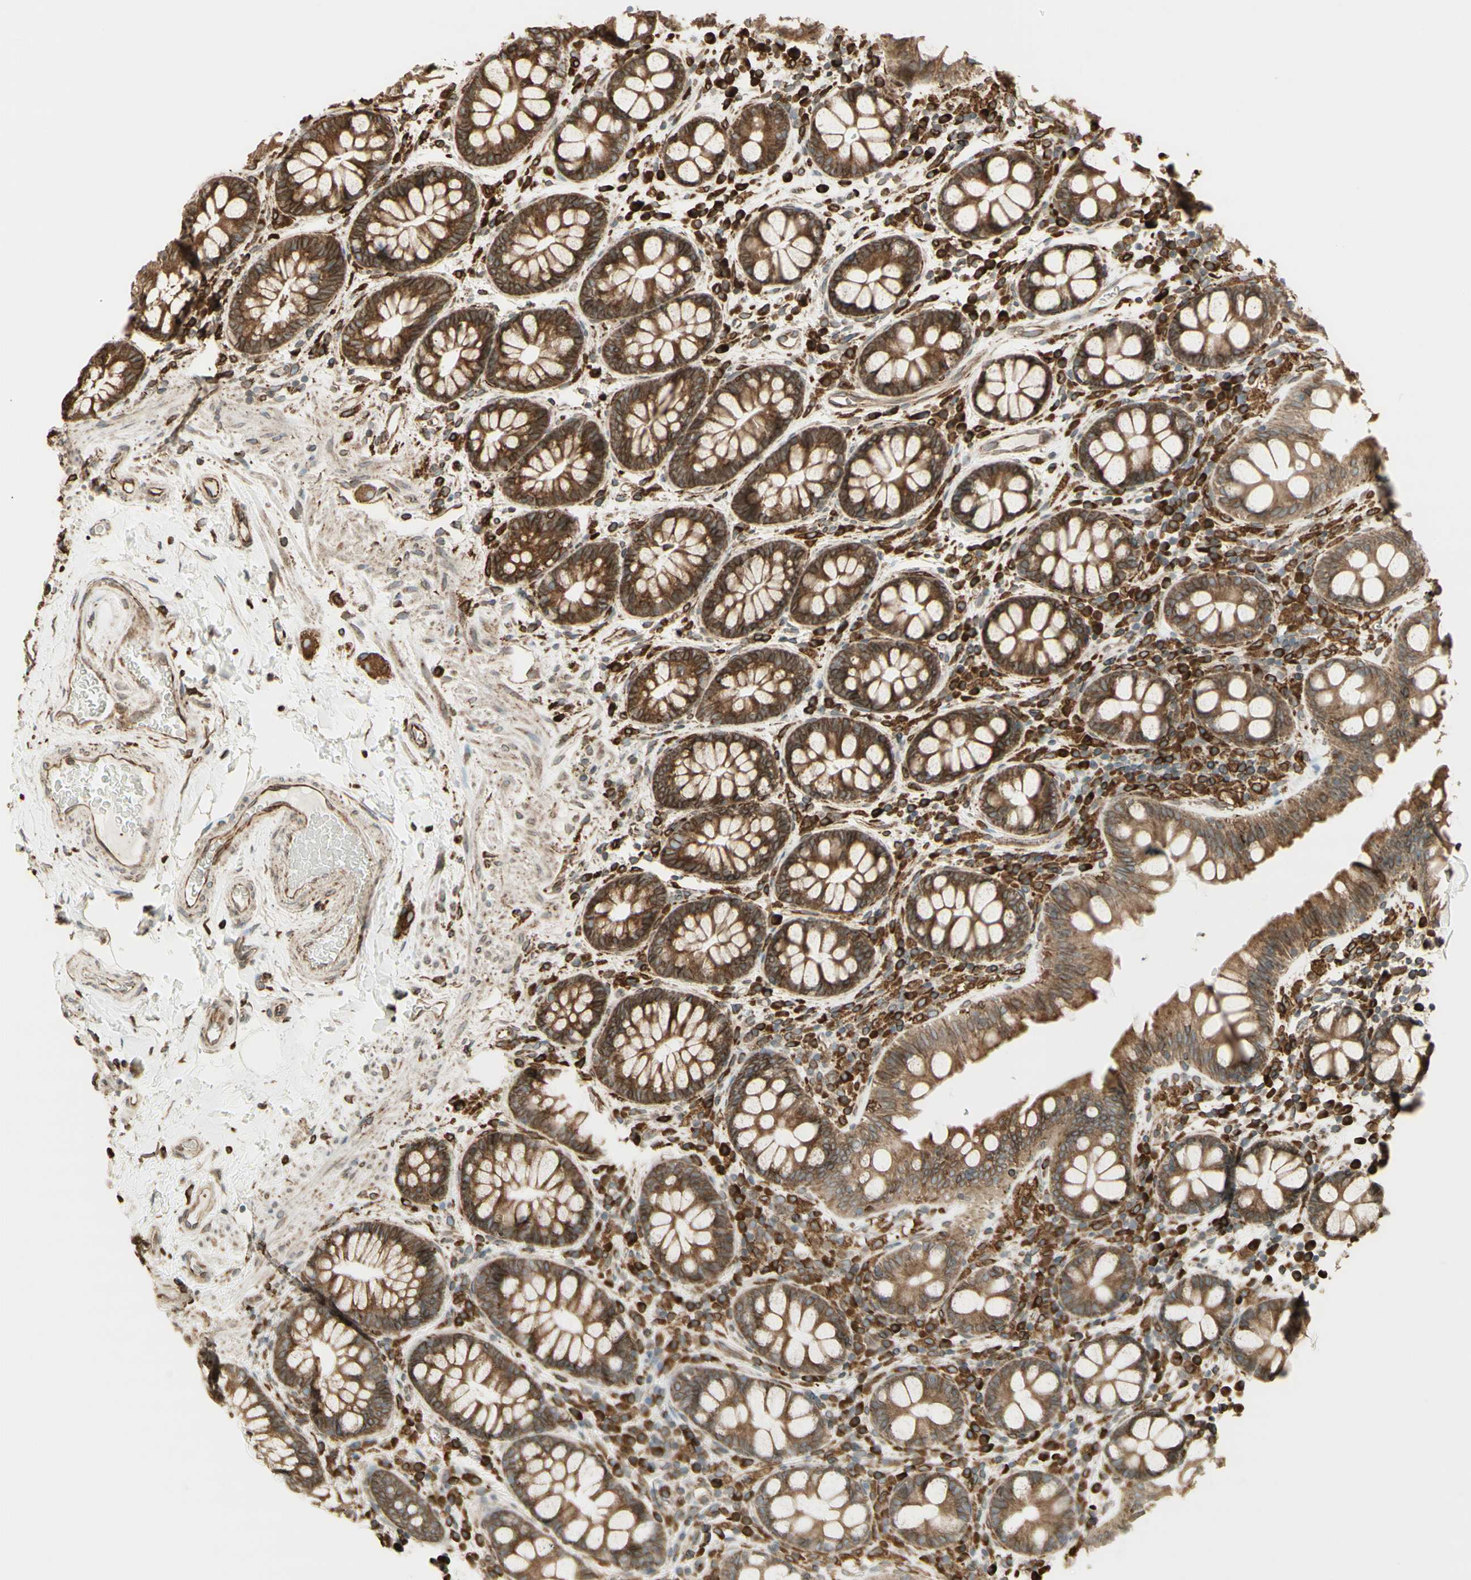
{"staining": {"intensity": "moderate", "quantity": ">75%", "location": "cytoplasmic/membranous"}, "tissue": "colon", "cell_type": "Endothelial cells", "image_type": "normal", "snomed": [{"axis": "morphology", "description": "Normal tissue, NOS"}, {"axis": "topography", "description": "Colon"}], "caption": "Immunohistochemistry (IHC) histopathology image of benign human colon stained for a protein (brown), which displays medium levels of moderate cytoplasmic/membranous expression in about >75% of endothelial cells.", "gene": "CANX", "patient": {"sex": "female", "age": 80}}